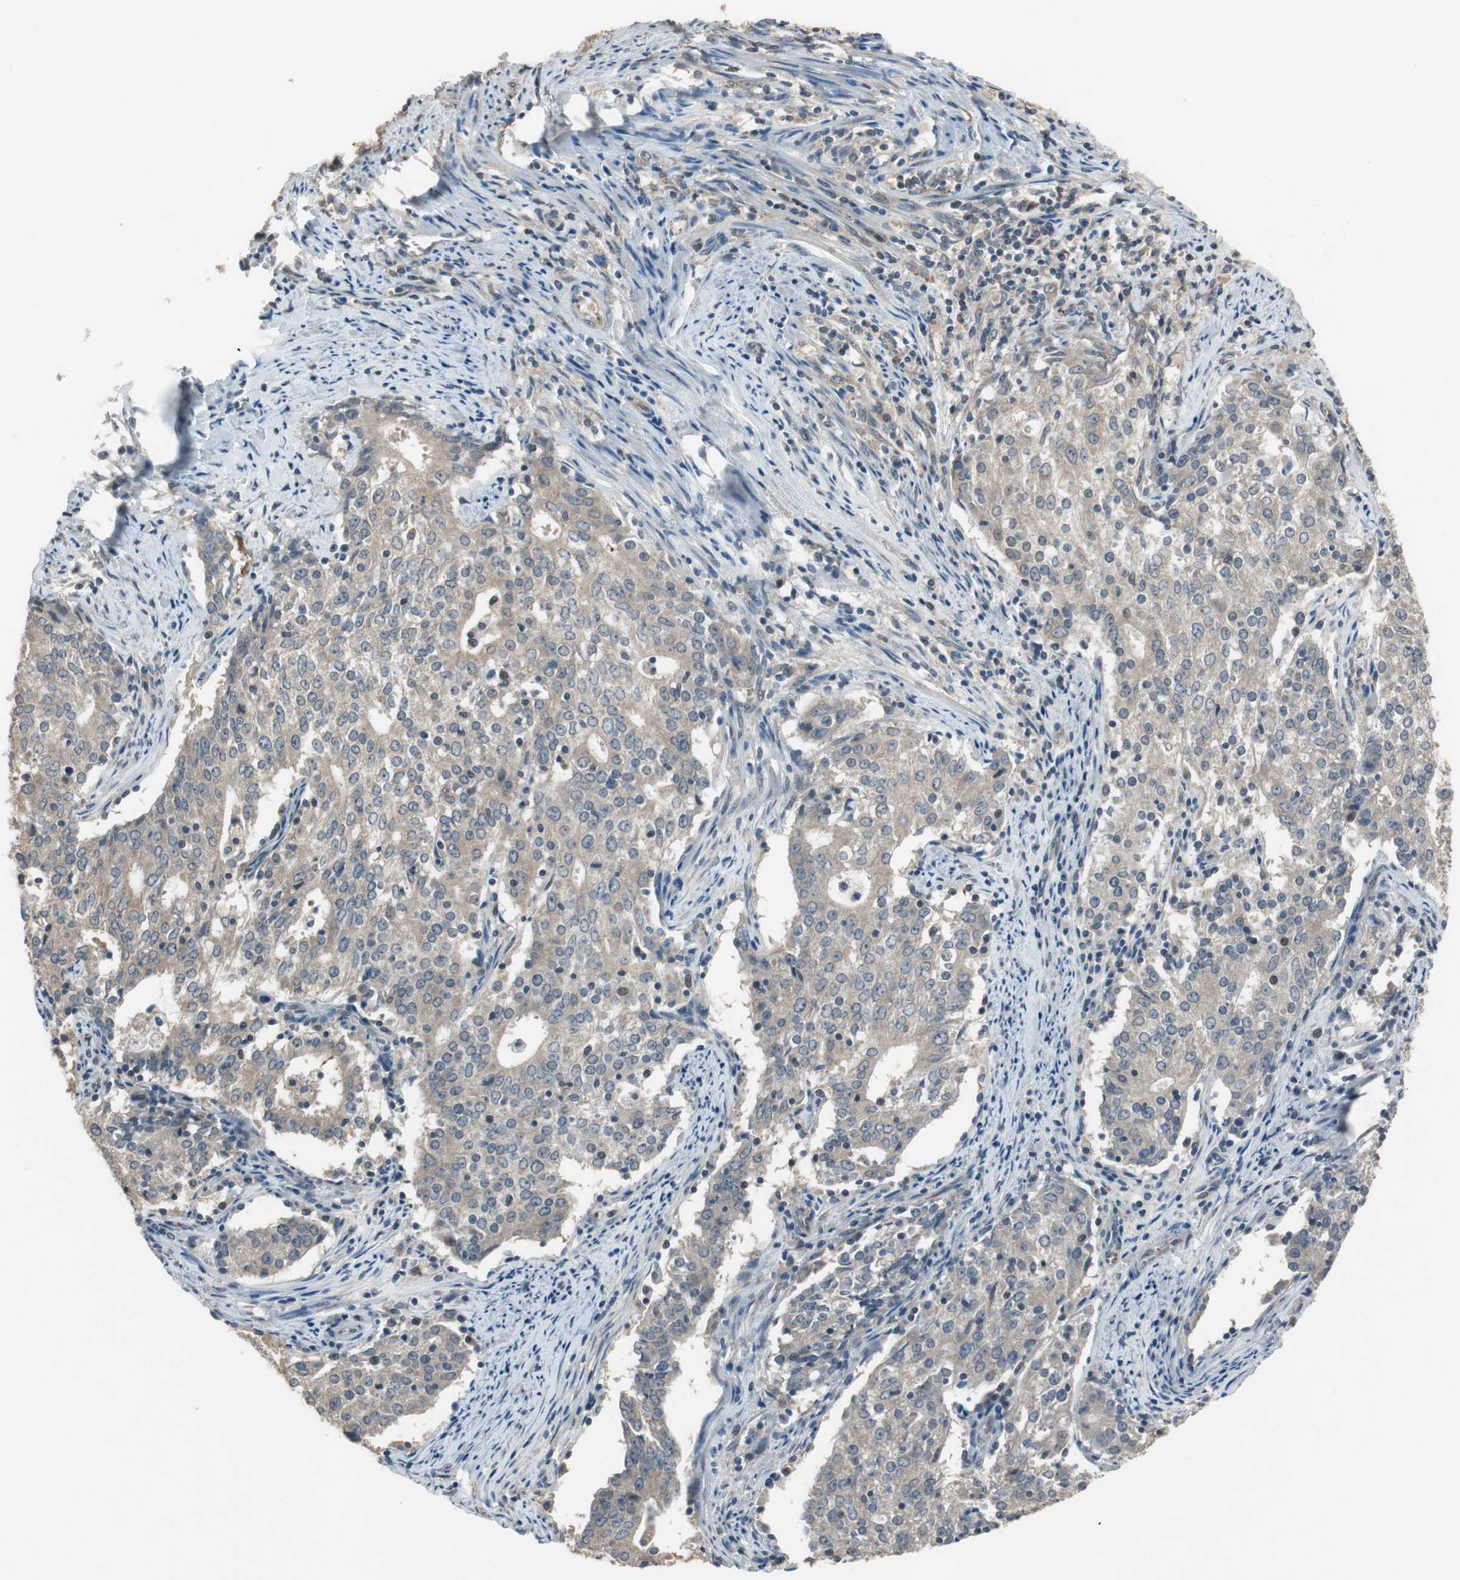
{"staining": {"intensity": "weak", "quantity": "25%-75%", "location": "cytoplasmic/membranous"}, "tissue": "cervical cancer", "cell_type": "Tumor cells", "image_type": "cancer", "snomed": [{"axis": "morphology", "description": "Adenocarcinoma, NOS"}, {"axis": "topography", "description": "Cervix"}], "caption": "About 25%-75% of tumor cells in adenocarcinoma (cervical) display weak cytoplasmic/membranous protein expression as visualized by brown immunohistochemical staining.", "gene": "PI4KB", "patient": {"sex": "female", "age": 44}}